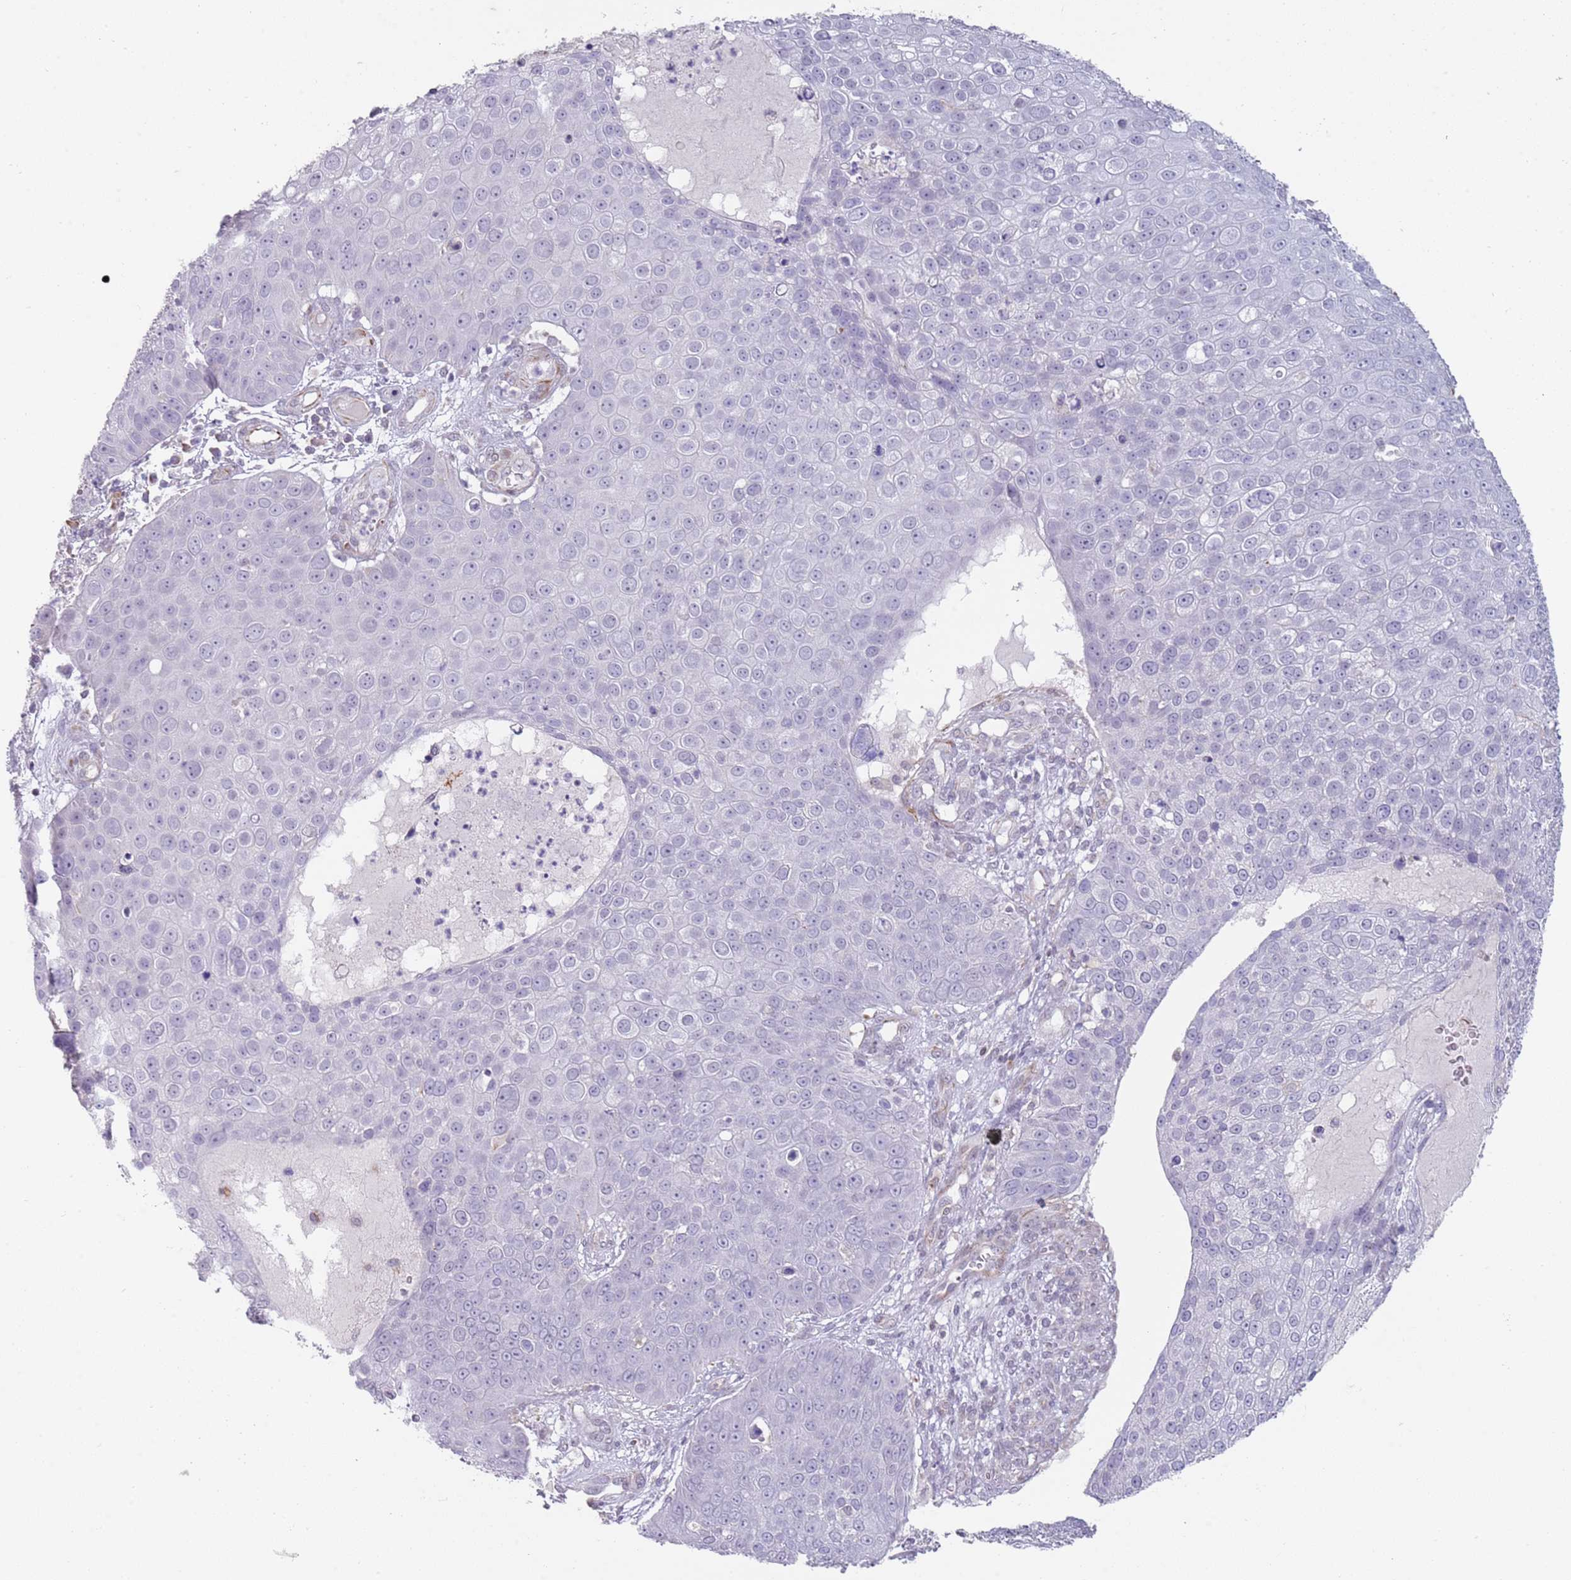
{"staining": {"intensity": "negative", "quantity": "none", "location": "none"}, "tissue": "skin cancer", "cell_type": "Tumor cells", "image_type": "cancer", "snomed": [{"axis": "morphology", "description": "Squamous cell carcinoma, NOS"}, {"axis": "topography", "description": "Skin"}], "caption": "An immunohistochemistry image of skin squamous cell carcinoma is shown. There is no staining in tumor cells of skin squamous cell carcinoma.", "gene": "NBPF3", "patient": {"sex": "male", "age": 71}}